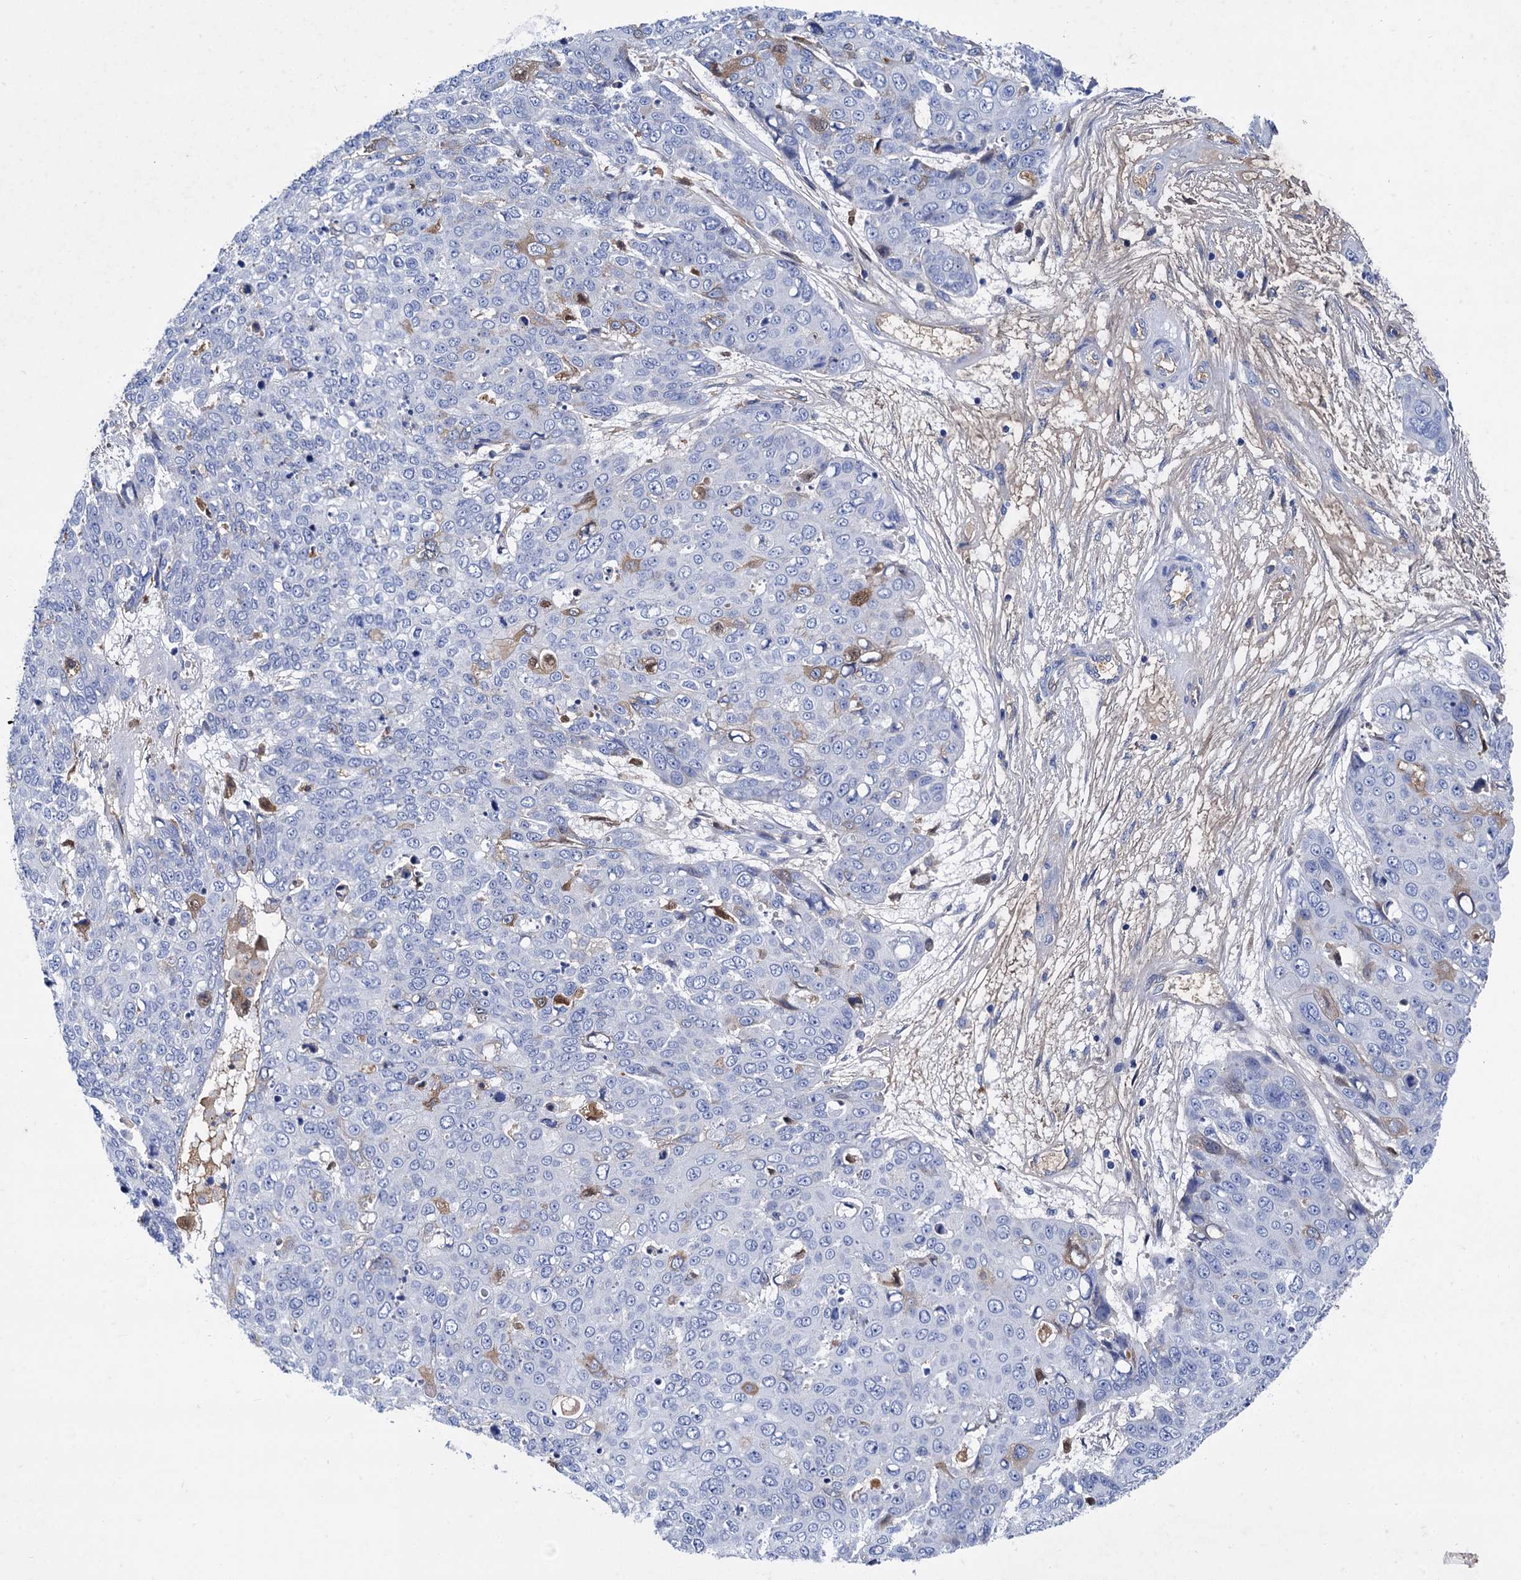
{"staining": {"intensity": "negative", "quantity": "none", "location": "none"}, "tissue": "skin cancer", "cell_type": "Tumor cells", "image_type": "cancer", "snomed": [{"axis": "morphology", "description": "Squamous cell carcinoma, NOS"}, {"axis": "topography", "description": "Skin"}], "caption": "A high-resolution photomicrograph shows immunohistochemistry (IHC) staining of squamous cell carcinoma (skin), which shows no significant expression in tumor cells.", "gene": "TMEM72", "patient": {"sex": "male", "age": 71}}